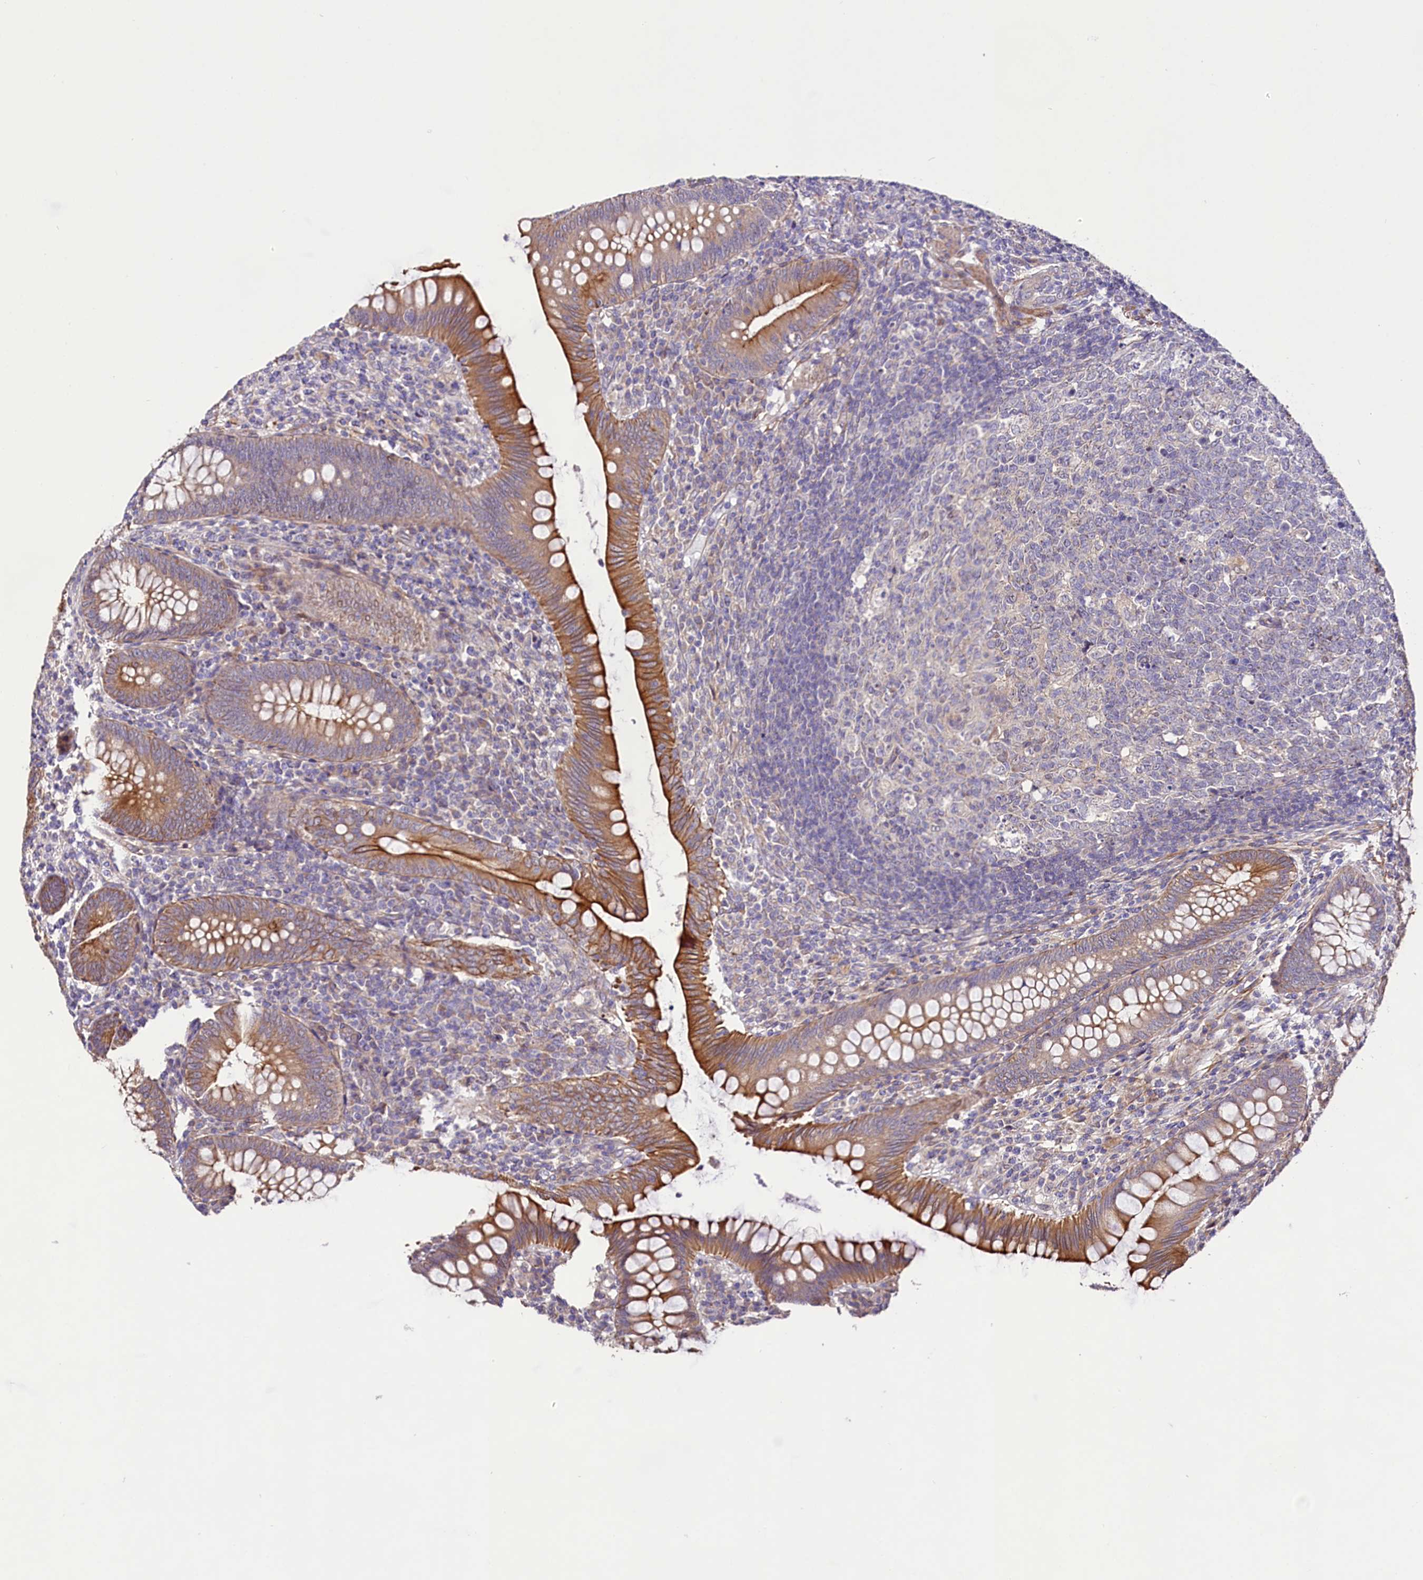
{"staining": {"intensity": "strong", "quantity": ">75%", "location": "cytoplasmic/membranous"}, "tissue": "appendix", "cell_type": "Glandular cells", "image_type": "normal", "snomed": [{"axis": "morphology", "description": "Normal tissue, NOS"}, {"axis": "topography", "description": "Appendix"}], "caption": "This histopathology image exhibits immunohistochemistry (IHC) staining of unremarkable human appendix, with high strong cytoplasmic/membranous expression in approximately >75% of glandular cells.", "gene": "VPS11", "patient": {"sex": "male", "age": 14}}